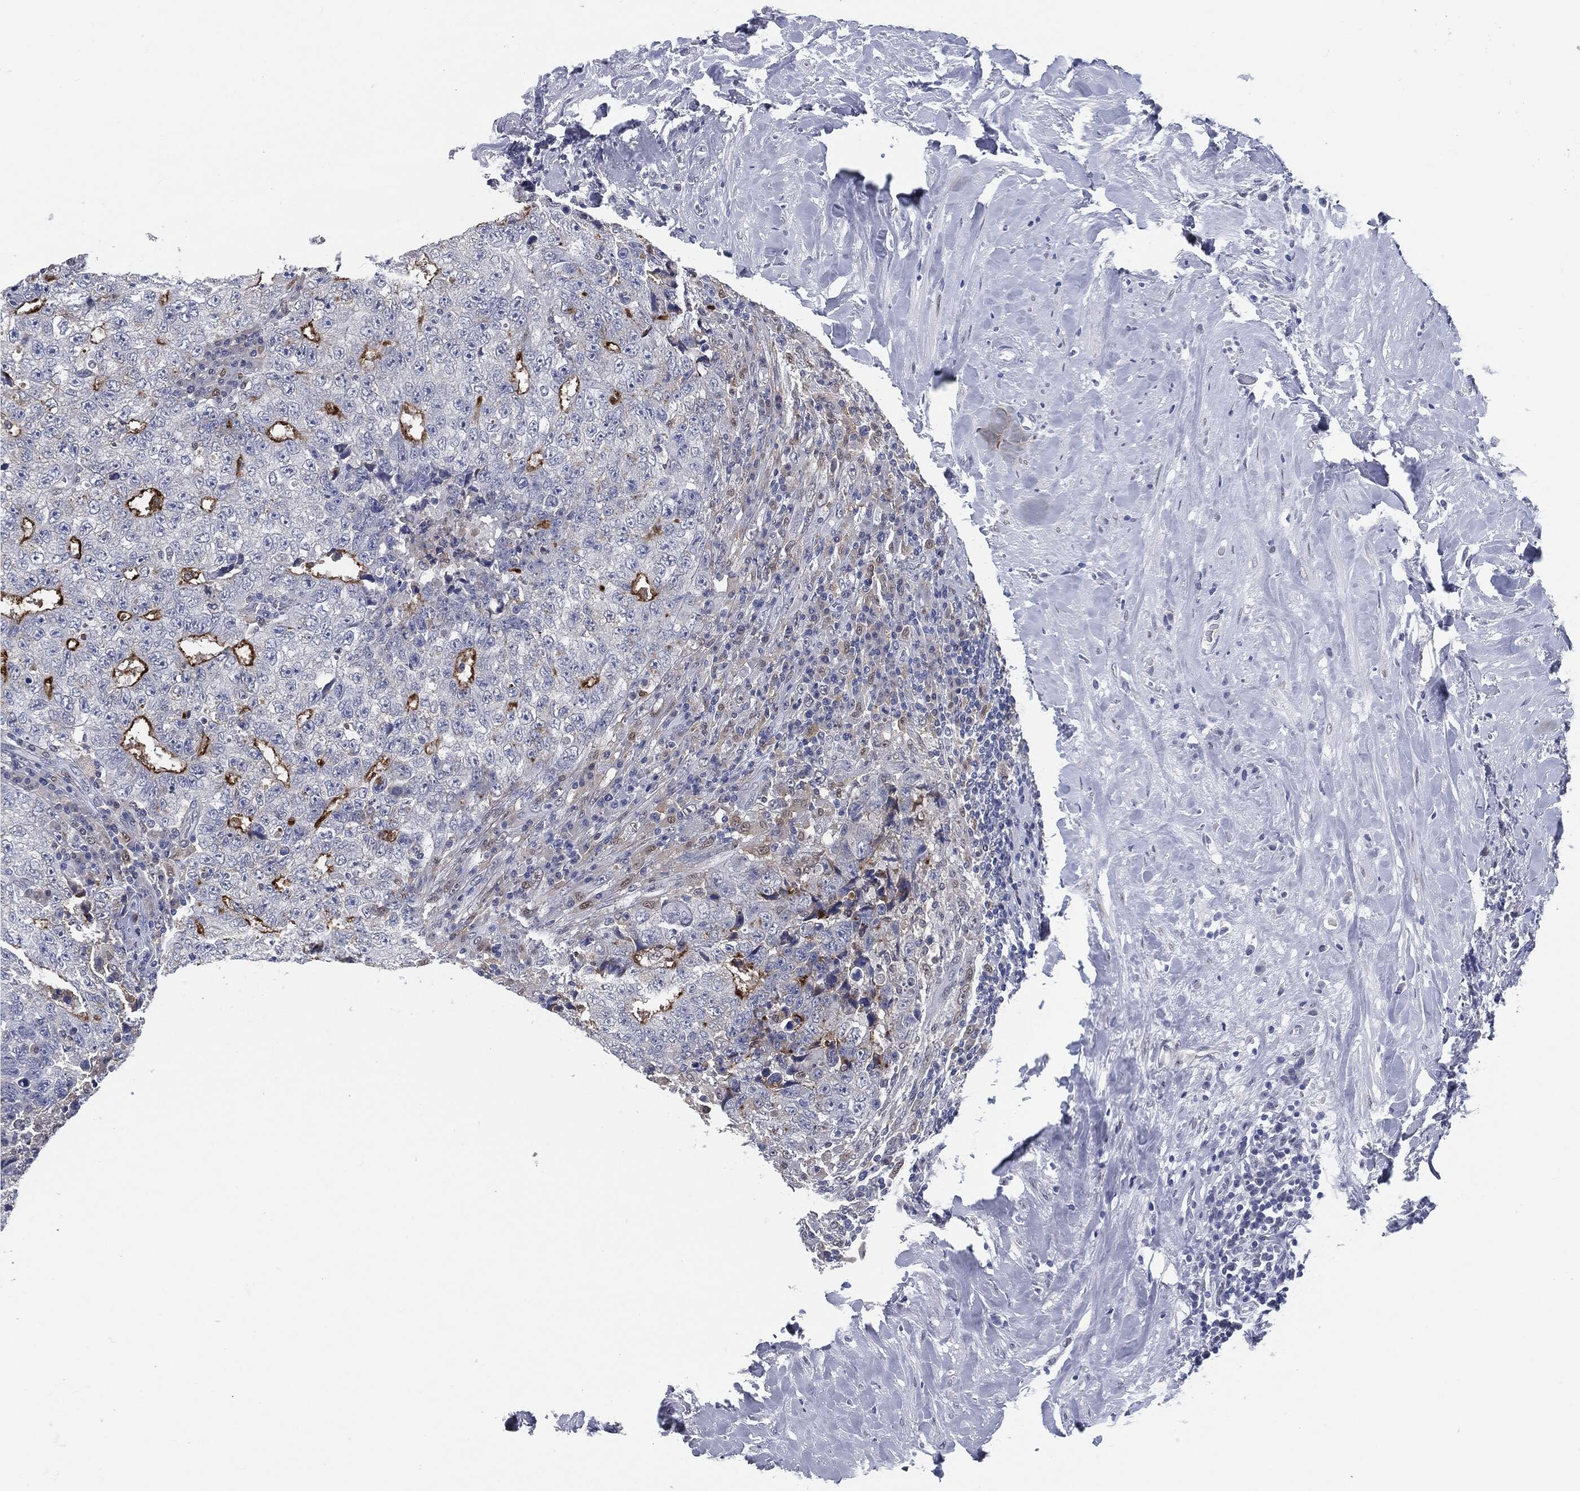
{"staining": {"intensity": "strong", "quantity": "<25%", "location": "cytoplasmic/membranous"}, "tissue": "testis cancer", "cell_type": "Tumor cells", "image_type": "cancer", "snomed": [{"axis": "morphology", "description": "Necrosis, NOS"}, {"axis": "morphology", "description": "Carcinoma, Embryonal, NOS"}, {"axis": "topography", "description": "Testis"}], "caption": "Testis cancer (embryonal carcinoma) stained with IHC exhibits strong cytoplasmic/membranous positivity in about <25% of tumor cells. (Brightfield microscopy of DAB IHC at high magnification).", "gene": "PROM1", "patient": {"sex": "male", "age": 19}}